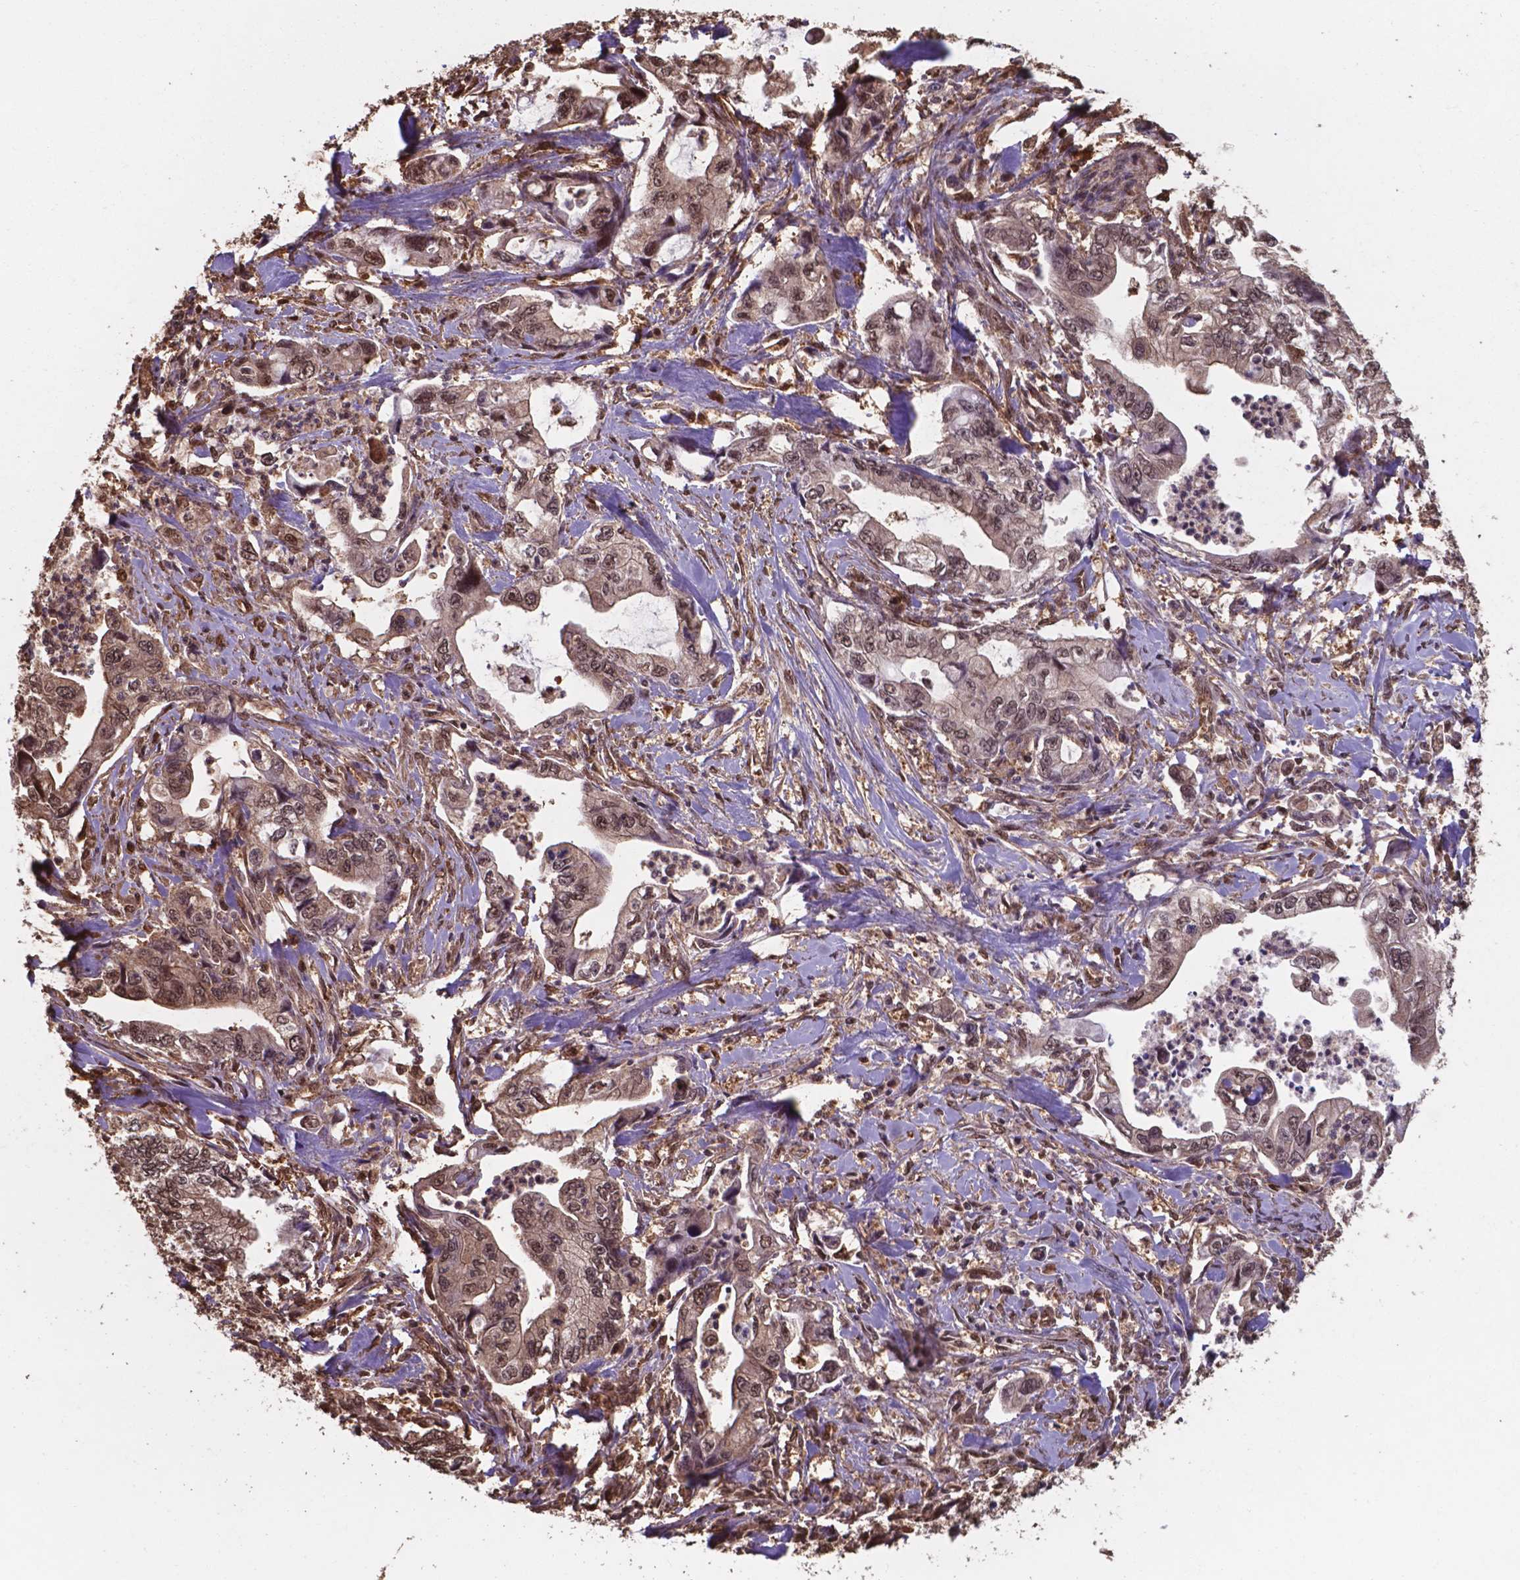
{"staining": {"intensity": "moderate", "quantity": ">75%", "location": "nuclear"}, "tissue": "stomach cancer", "cell_type": "Tumor cells", "image_type": "cancer", "snomed": [{"axis": "morphology", "description": "Adenocarcinoma, NOS"}, {"axis": "topography", "description": "Pancreas"}, {"axis": "topography", "description": "Stomach, upper"}], "caption": "DAB immunohistochemical staining of adenocarcinoma (stomach) exhibits moderate nuclear protein staining in approximately >75% of tumor cells. Using DAB (brown) and hematoxylin (blue) stains, captured at high magnification using brightfield microscopy.", "gene": "CHP2", "patient": {"sex": "male", "age": 77}}